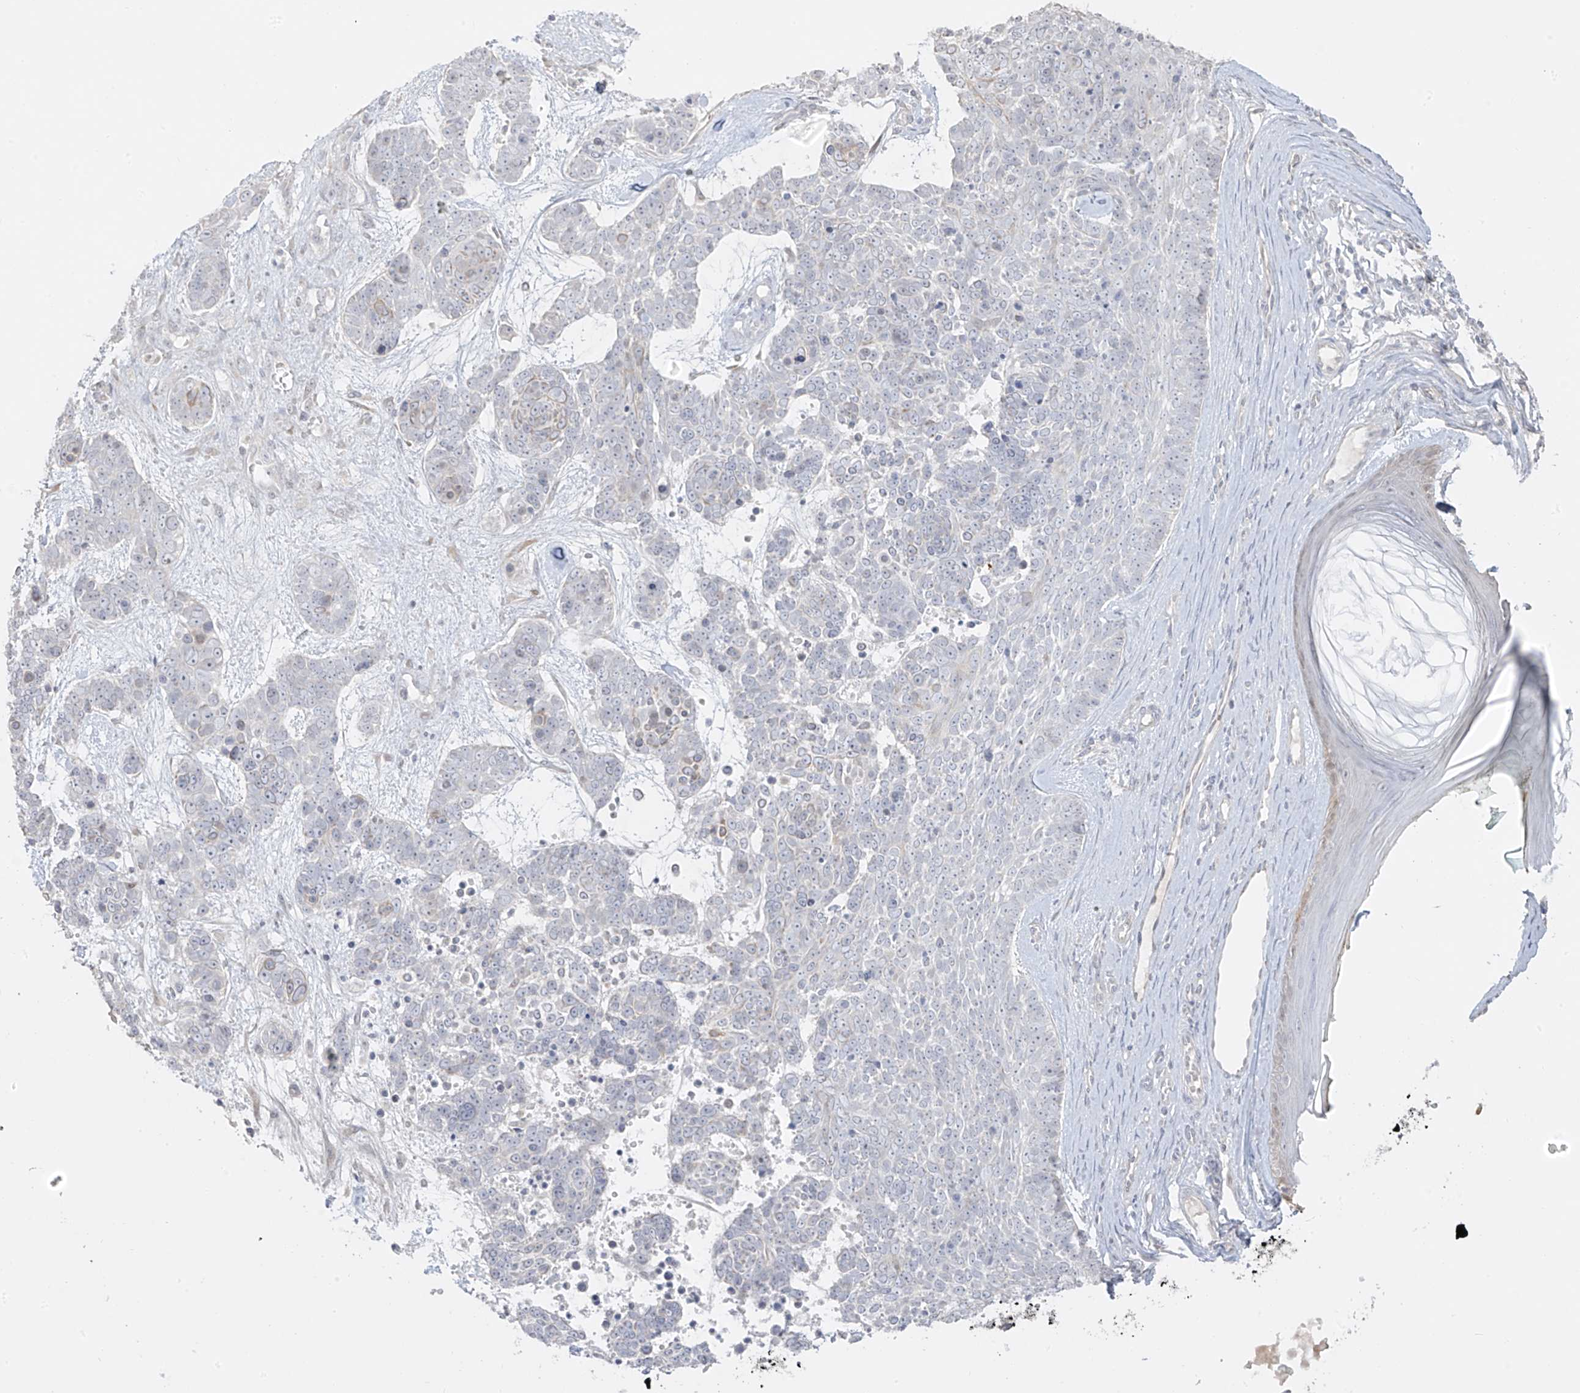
{"staining": {"intensity": "negative", "quantity": "none", "location": "none"}, "tissue": "skin cancer", "cell_type": "Tumor cells", "image_type": "cancer", "snomed": [{"axis": "morphology", "description": "Basal cell carcinoma"}, {"axis": "topography", "description": "Skin"}], "caption": "Tumor cells are negative for protein expression in human skin cancer (basal cell carcinoma).", "gene": "DCDC2", "patient": {"sex": "female", "age": 81}}